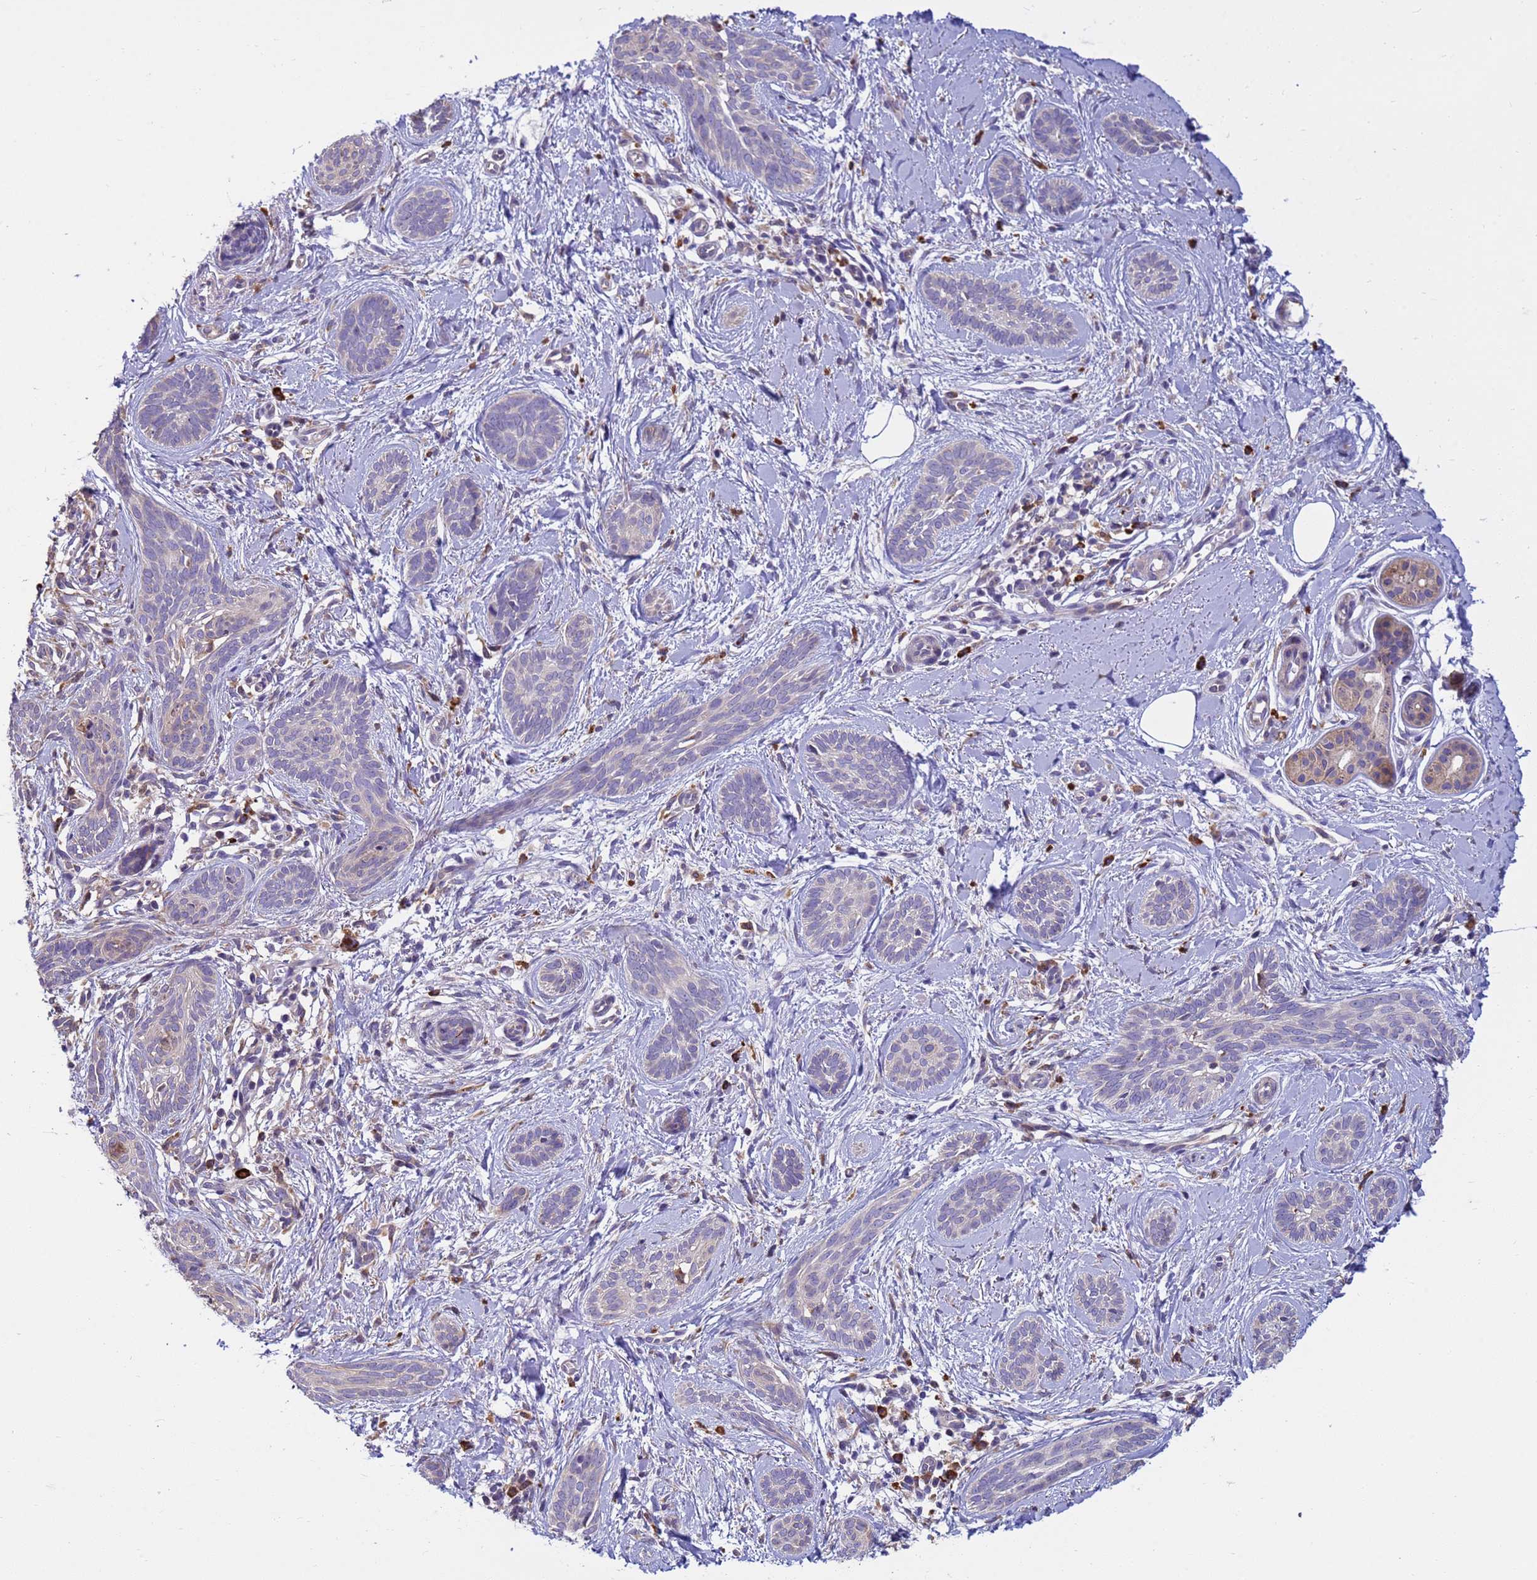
{"staining": {"intensity": "negative", "quantity": "none", "location": "none"}, "tissue": "skin cancer", "cell_type": "Tumor cells", "image_type": "cancer", "snomed": [{"axis": "morphology", "description": "Basal cell carcinoma"}, {"axis": "topography", "description": "Skin"}], "caption": "Immunohistochemistry histopathology image of human skin cancer (basal cell carcinoma) stained for a protein (brown), which reveals no expression in tumor cells.", "gene": "THAP5", "patient": {"sex": "female", "age": 81}}